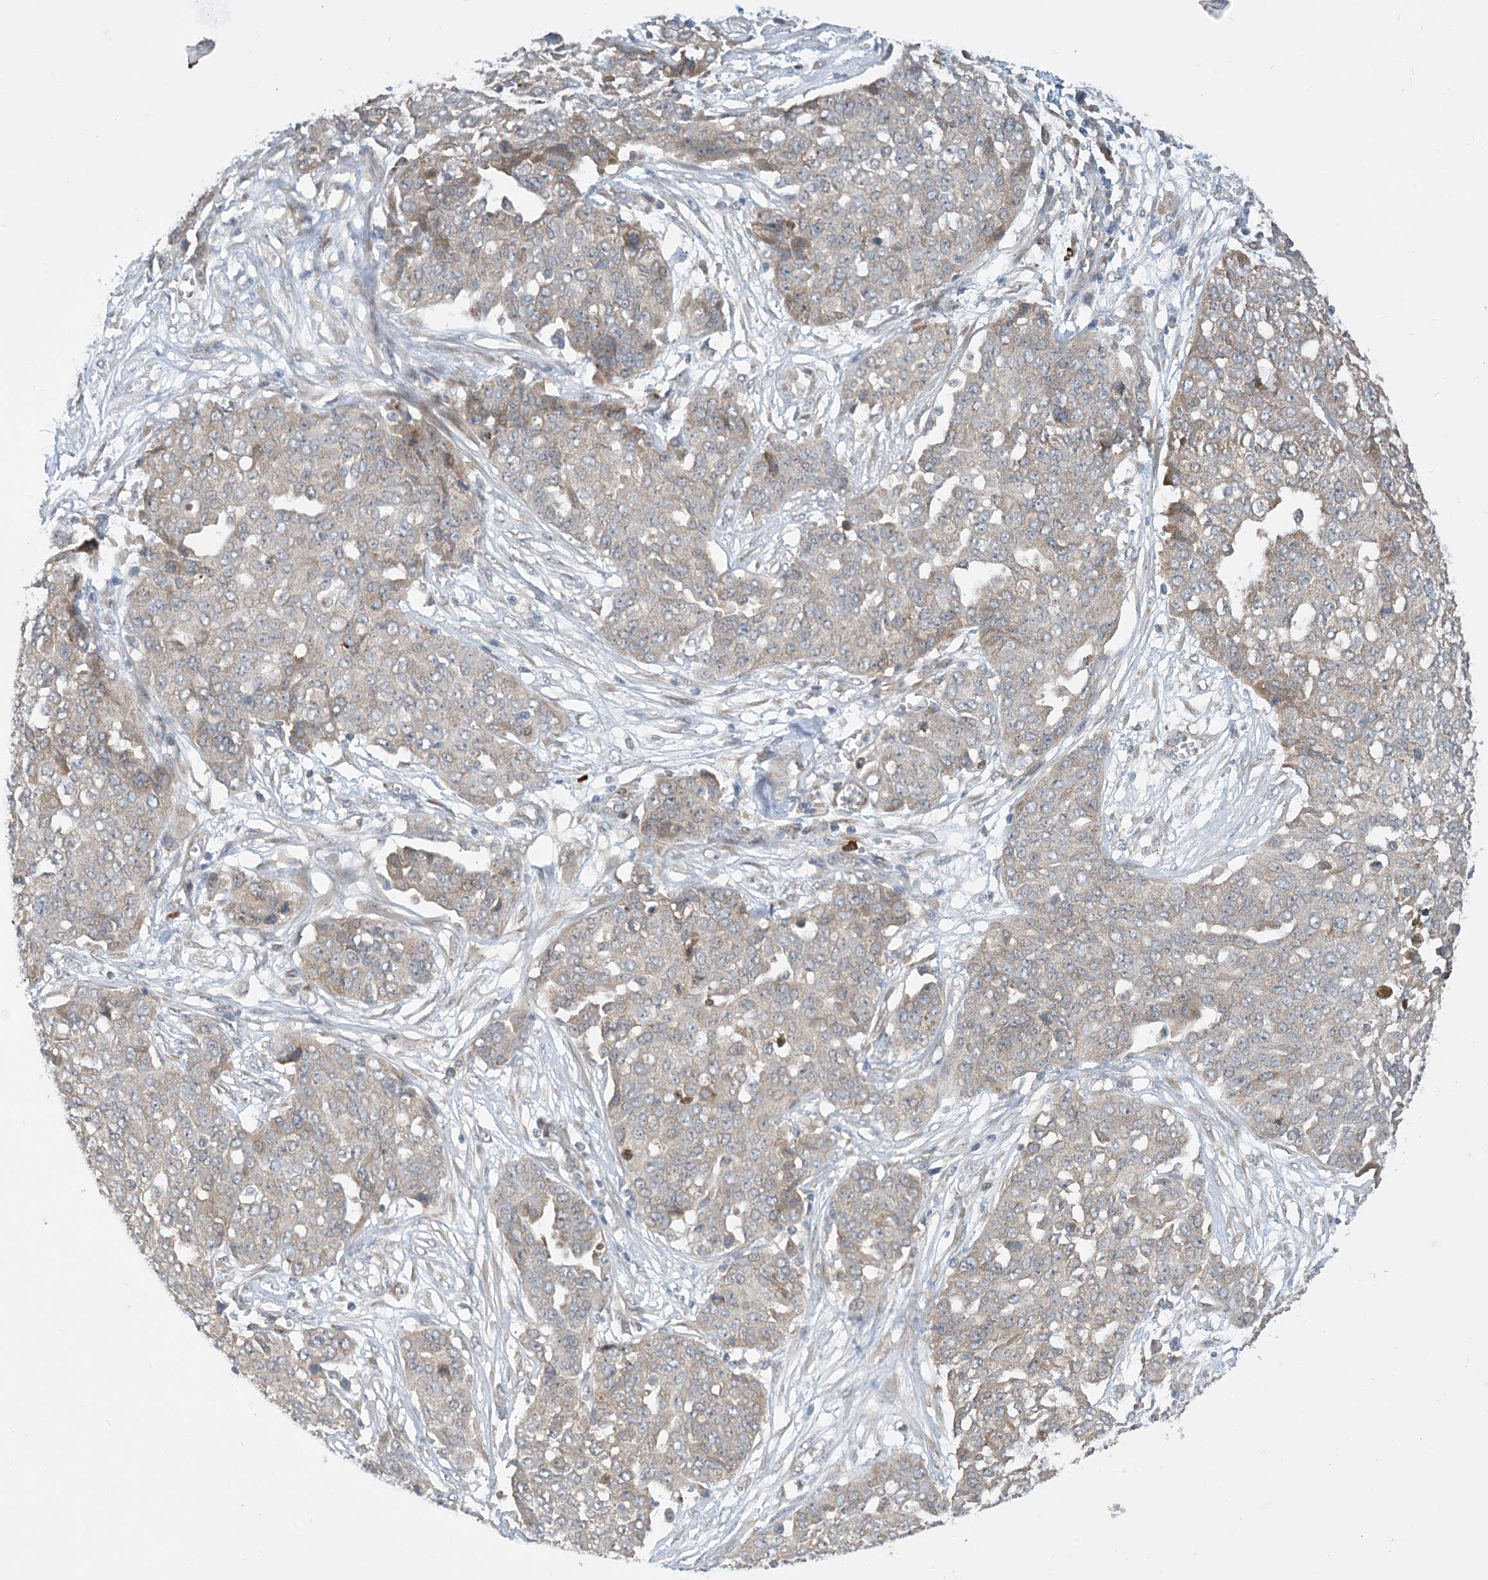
{"staining": {"intensity": "weak", "quantity": "<25%", "location": "cytoplasmic/membranous"}, "tissue": "ovarian cancer", "cell_type": "Tumor cells", "image_type": "cancer", "snomed": [{"axis": "morphology", "description": "Cystadenocarcinoma, serous, NOS"}, {"axis": "topography", "description": "Soft tissue"}, {"axis": "topography", "description": "Ovary"}], "caption": "Immunohistochemistry histopathology image of neoplastic tissue: human ovarian cancer (serous cystadenocarcinoma) stained with DAB reveals no significant protein expression in tumor cells.", "gene": "PHOSPHO2", "patient": {"sex": "female", "age": 57}}